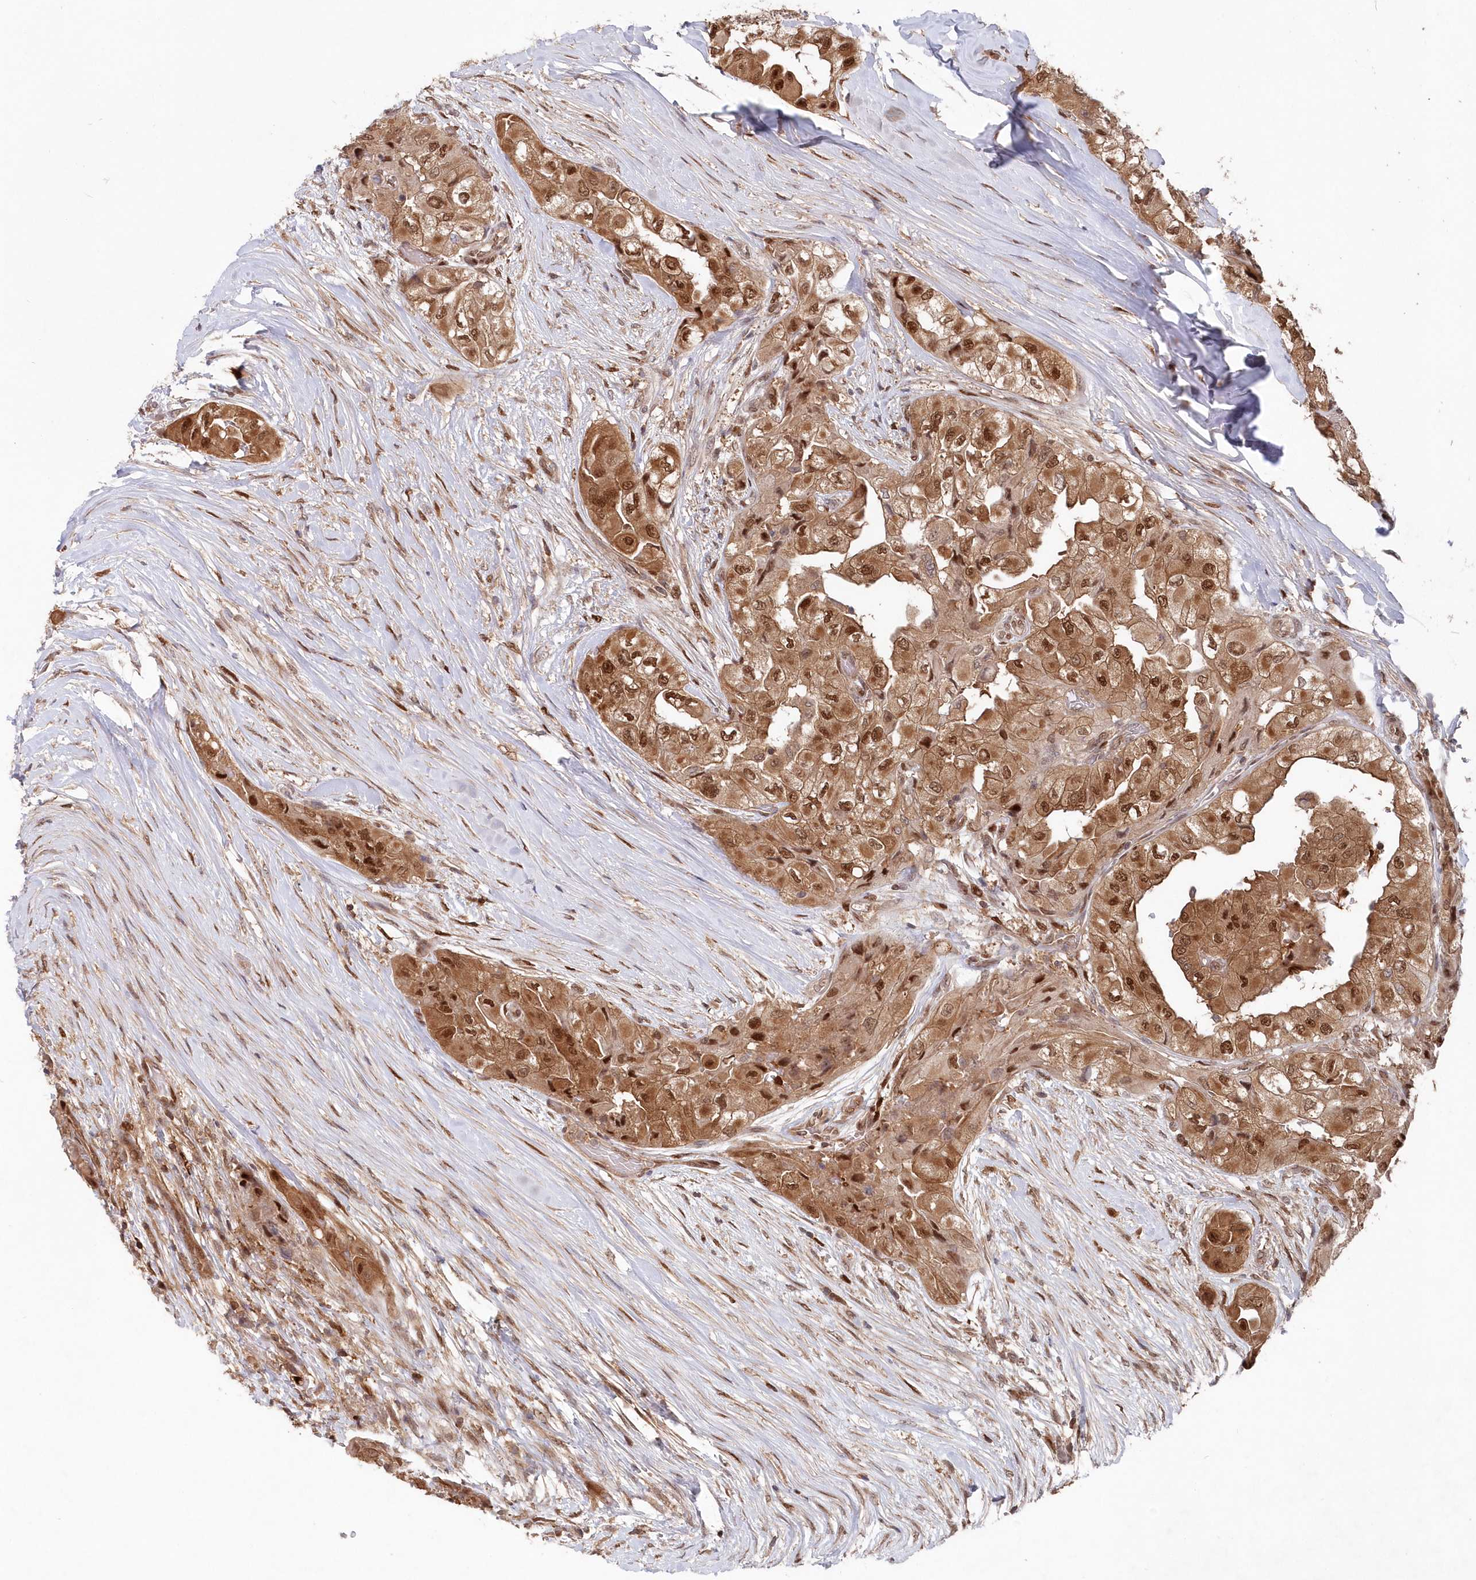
{"staining": {"intensity": "moderate", "quantity": ">75%", "location": "cytoplasmic/membranous,nuclear"}, "tissue": "thyroid cancer", "cell_type": "Tumor cells", "image_type": "cancer", "snomed": [{"axis": "morphology", "description": "Papillary adenocarcinoma, NOS"}, {"axis": "topography", "description": "Thyroid gland"}], "caption": "Thyroid papillary adenocarcinoma stained for a protein displays moderate cytoplasmic/membranous and nuclear positivity in tumor cells.", "gene": "ABHD14B", "patient": {"sex": "female", "age": 59}}